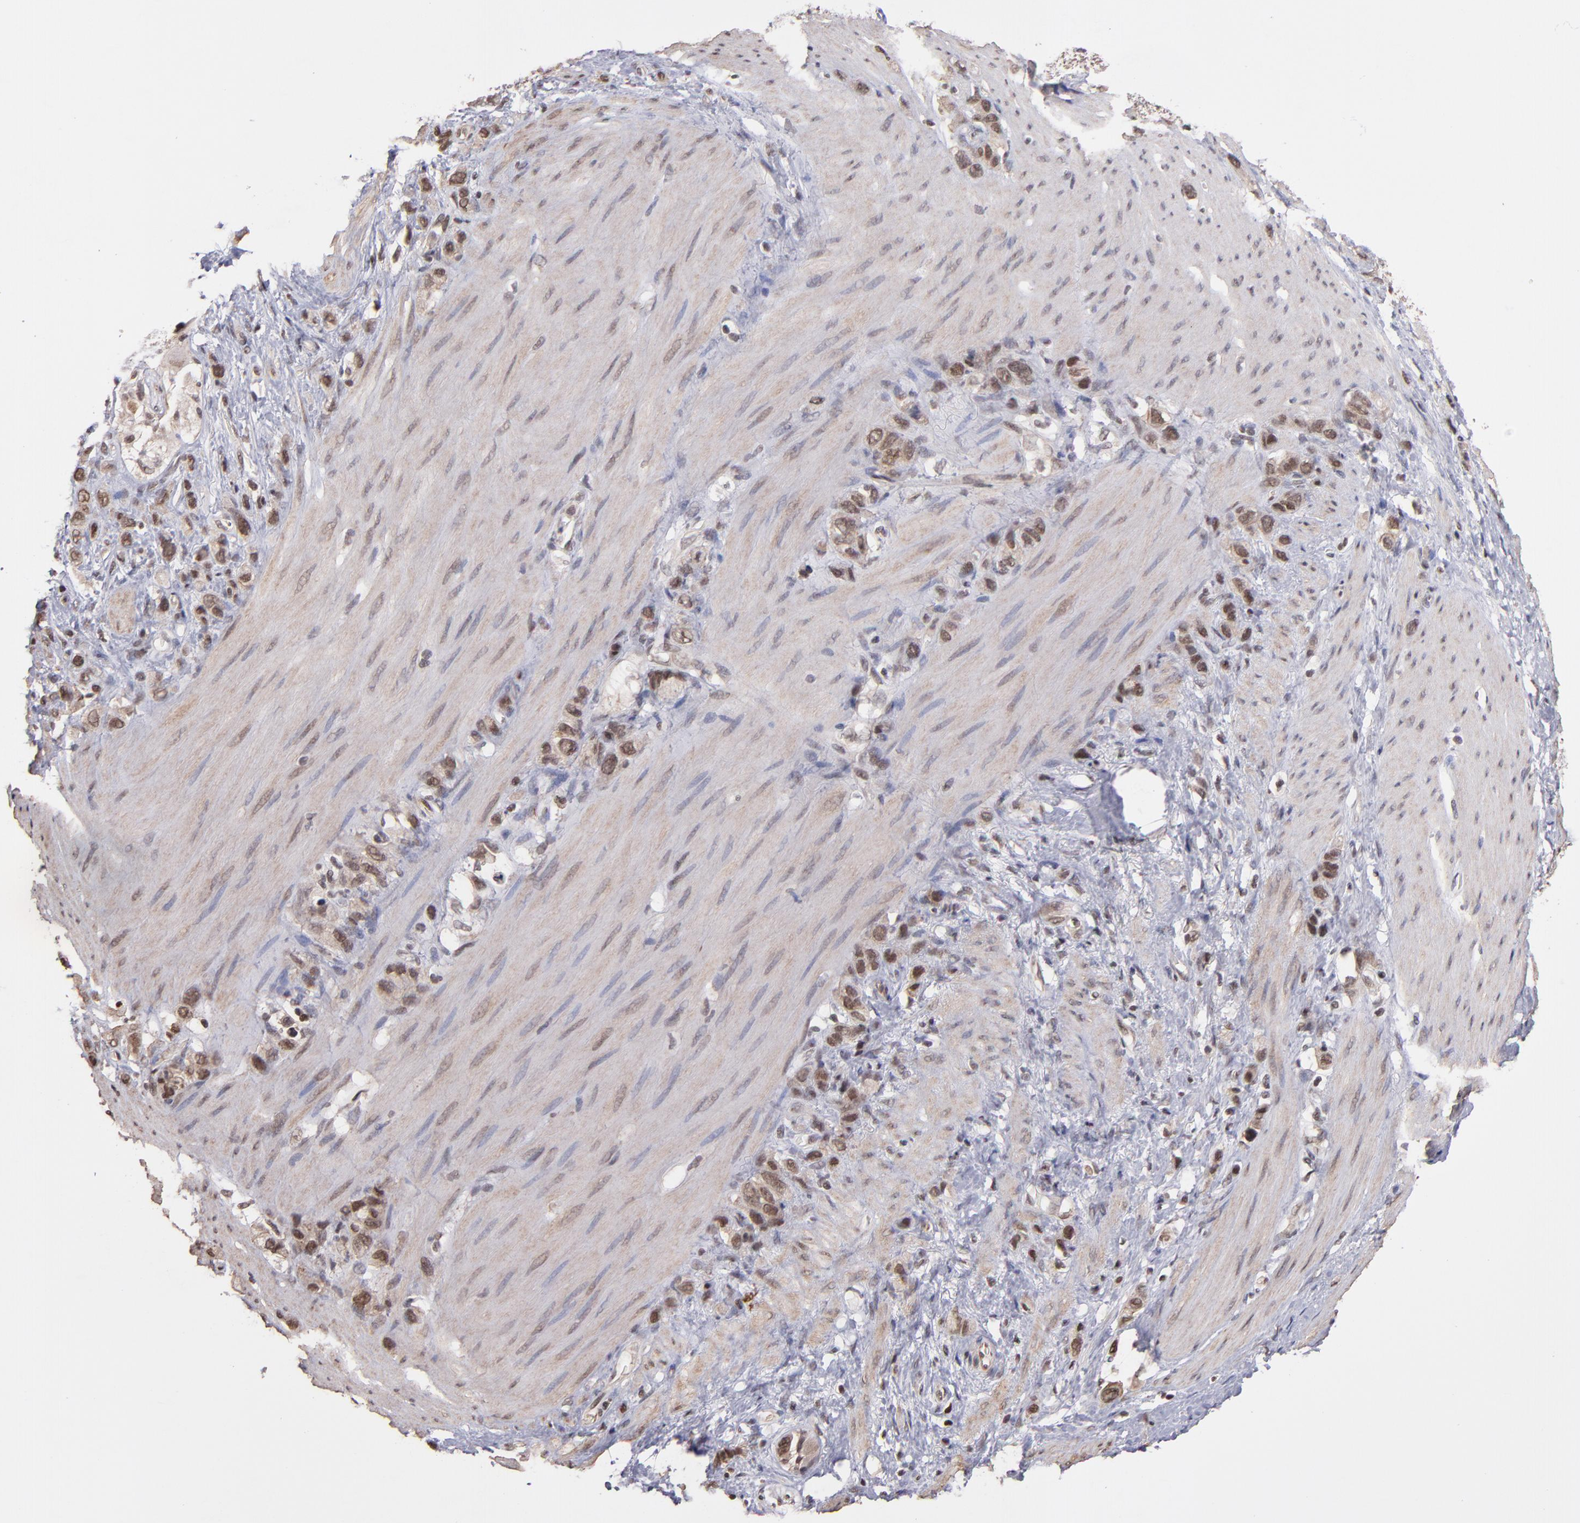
{"staining": {"intensity": "moderate", "quantity": ">75%", "location": "nuclear"}, "tissue": "stomach cancer", "cell_type": "Tumor cells", "image_type": "cancer", "snomed": [{"axis": "morphology", "description": "Normal tissue, NOS"}, {"axis": "morphology", "description": "Adenocarcinoma, NOS"}, {"axis": "morphology", "description": "Adenocarcinoma, High grade"}, {"axis": "topography", "description": "Stomach, upper"}, {"axis": "topography", "description": "Stomach"}], "caption": "DAB (3,3'-diaminobenzidine) immunohistochemical staining of stomach cancer (high-grade adenocarcinoma) shows moderate nuclear protein staining in approximately >75% of tumor cells. (DAB (3,3'-diaminobenzidine) = brown stain, brightfield microscopy at high magnification).", "gene": "TERF2", "patient": {"sex": "female", "age": 65}}